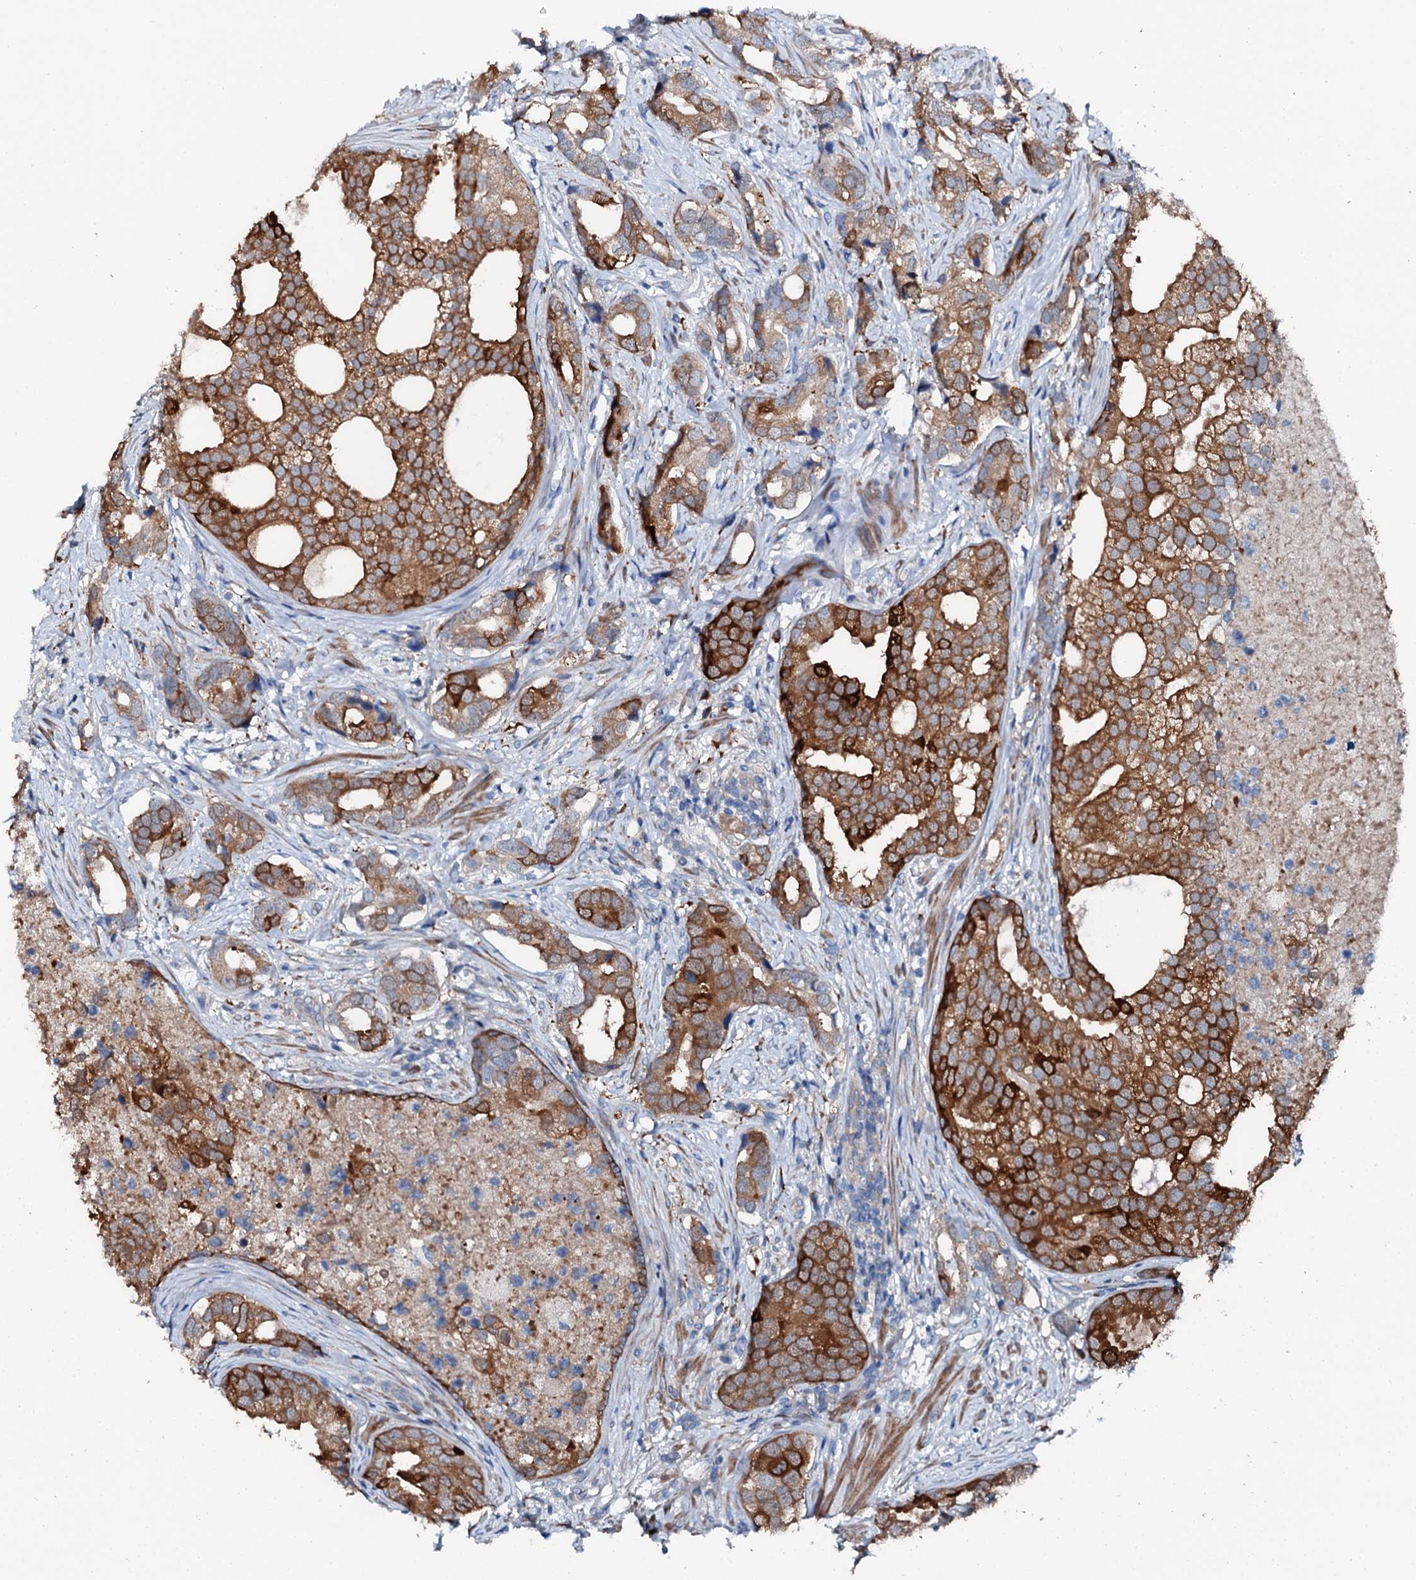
{"staining": {"intensity": "strong", "quantity": ">75%", "location": "cytoplasmic/membranous"}, "tissue": "prostate cancer", "cell_type": "Tumor cells", "image_type": "cancer", "snomed": [{"axis": "morphology", "description": "Adenocarcinoma, High grade"}, {"axis": "topography", "description": "Prostate"}], "caption": "Immunohistochemistry (IHC) staining of prostate cancer (adenocarcinoma (high-grade)), which reveals high levels of strong cytoplasmic/membranous positivity in approximately >75% of tumor cells indicating strong cytoplasmic/membranous protein positivity. The staining was performed using DAB (3,3'-diaminobenzidine) (brown) for protein detection and nuclei were counterstained in hematoxylin (blue).", "gene": "GFOD2", "patient": {"sex": "male", "age": 75}}